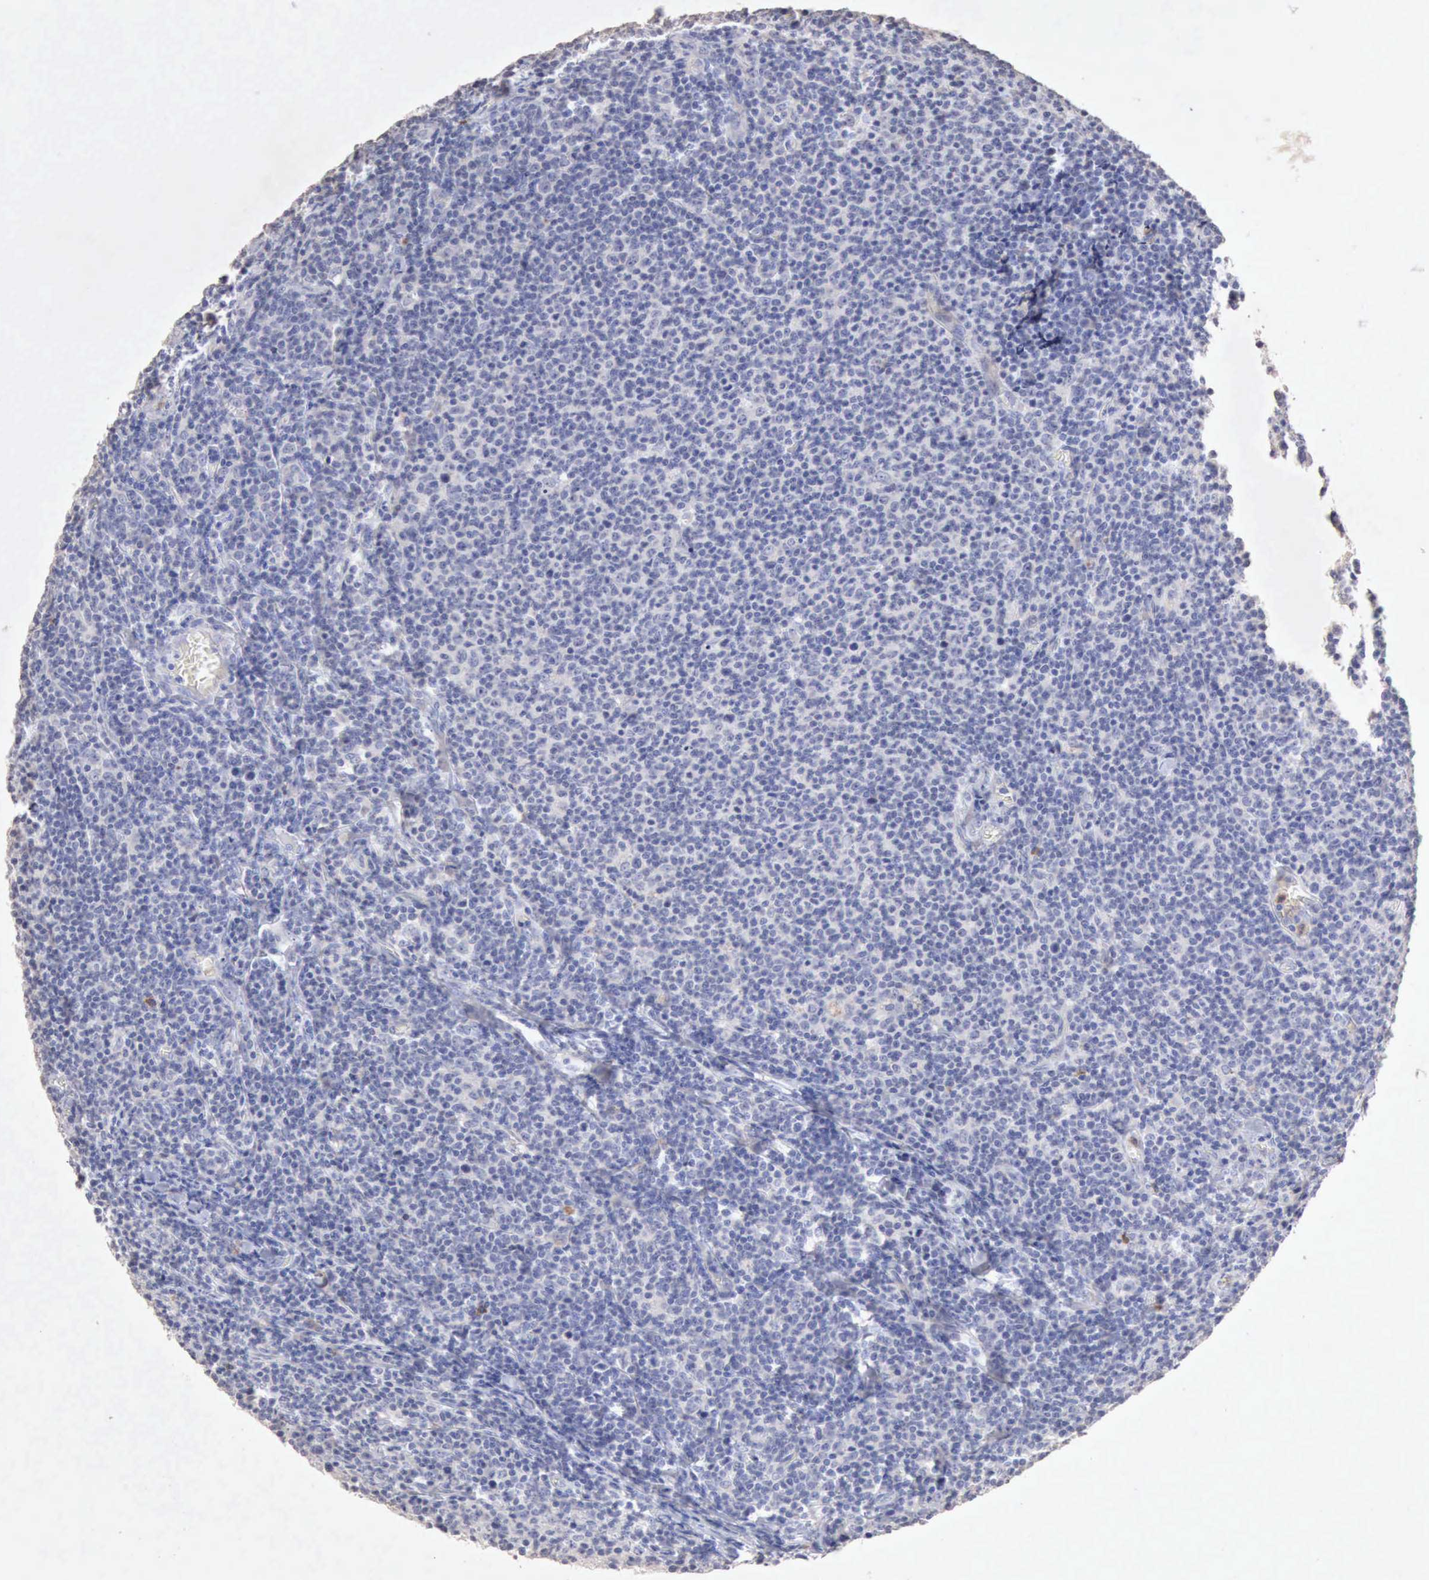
{"staining": {"intensity": "negative", "quantity": "none", "location": "none"}, "tissue": "lymphoma", "cell_type": "Tumor cells", "image_type": "cancer", "snomed": [{"axis": "morphology", "description": "Malignant lymphoma, non-Hodgkin's type, Low grade"}, {"axis": "topography", "description": "Lymph node"}], "caption": "Immunohistochemical staining of low-grade malignant lymphoma, non-Hodgkin's type reveals no significant positivity in tumor cells.", "gene": "KRT6B", "patient": {"sex": "male", "age": 74}}